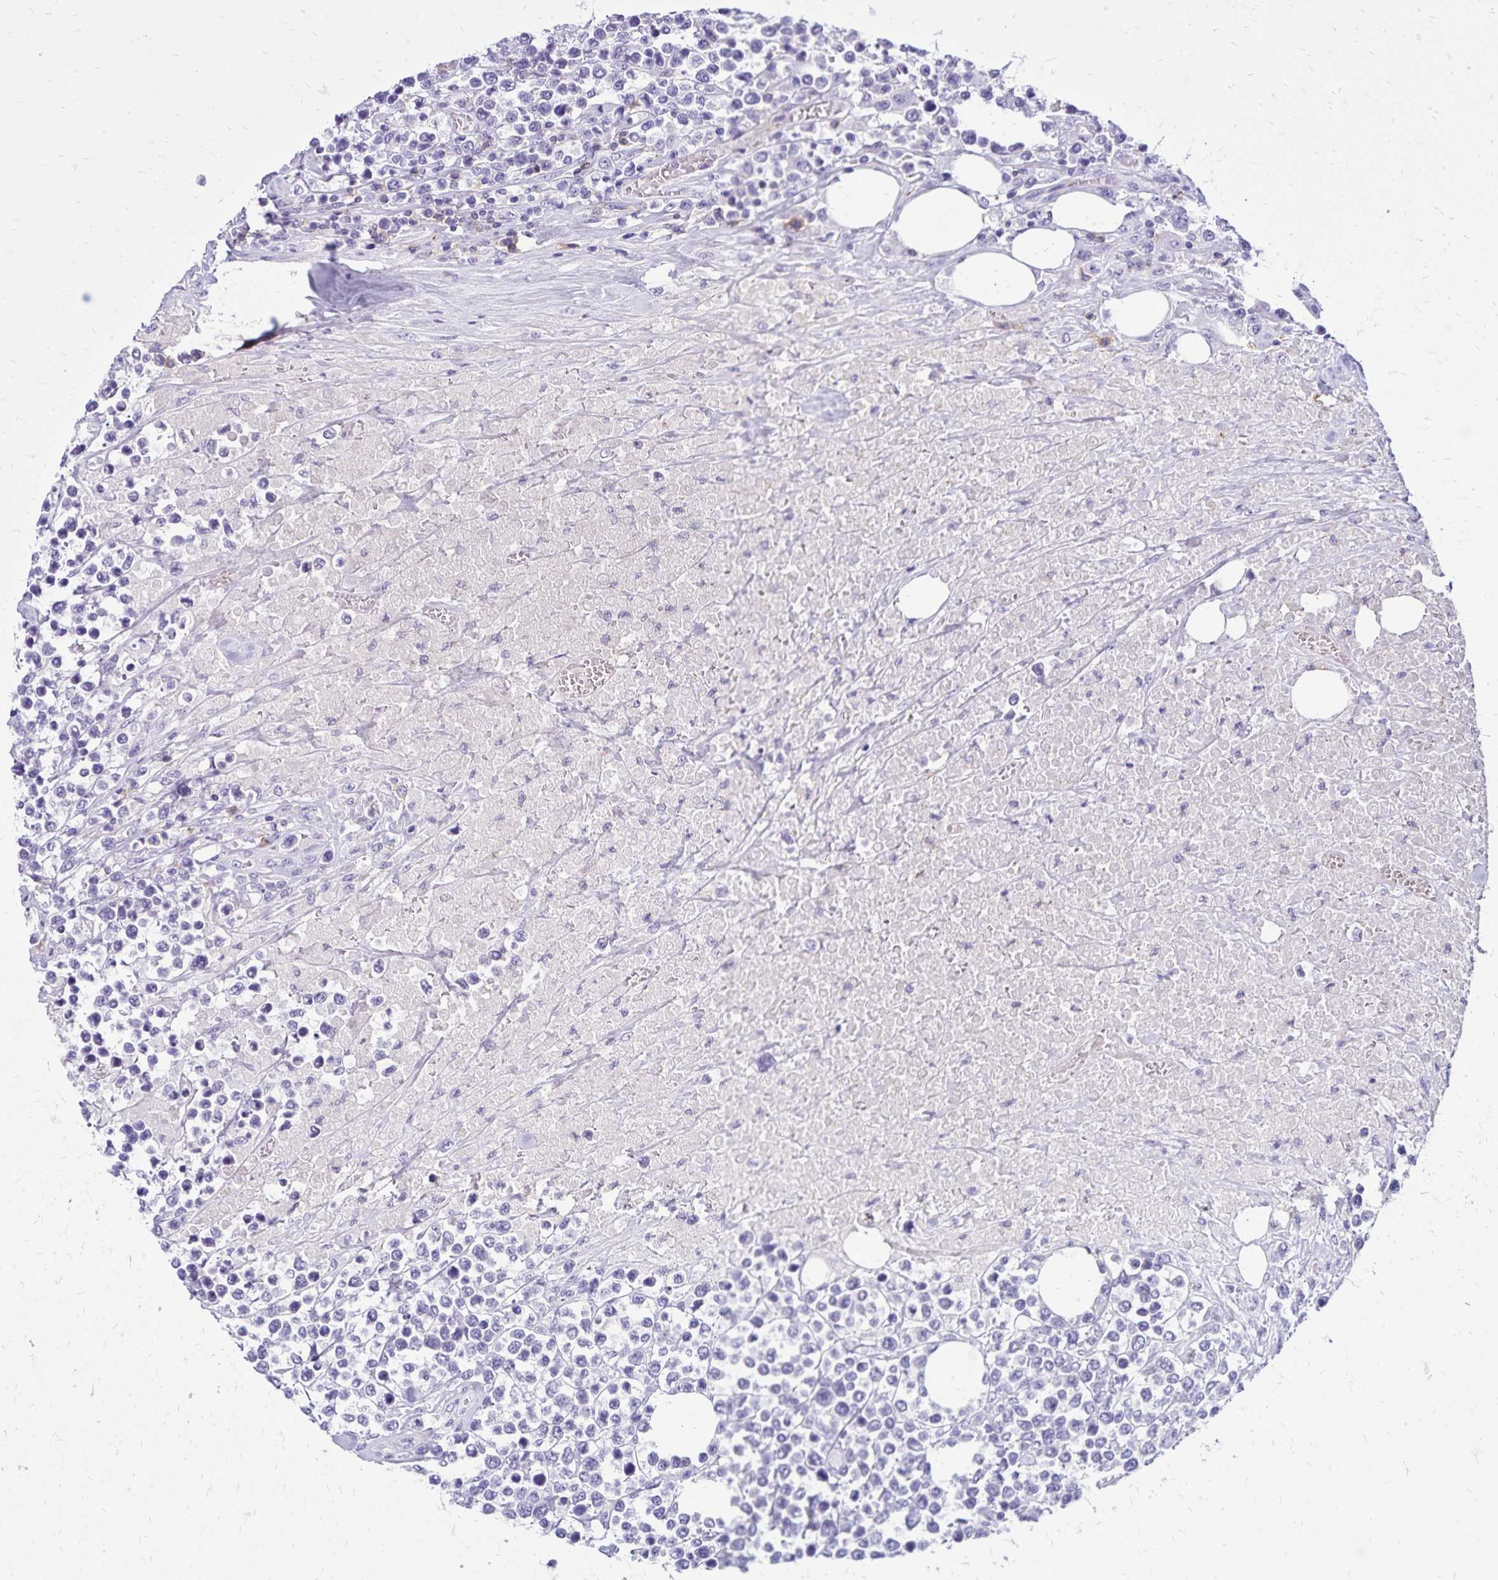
{"staining": {"intensity": "negative", "quantity": "none", "location": "none"}, "tissue": "lymphoma", "cell_type": "Tumor cells", "image_type": "cancer", "snomed": [{"axis": "morphology", "description": "Malignant lymphoma, non-Hodgkin's type, High grade"}, {"axis": "topography", "description": "Soft tissue"}], "caption": "Lymphoma stained for a protein using immunohistochemistry (IHC) displays no staining tumor cells.", "gene": "CD27", "patient": {"sex": "female", "age": 56}}